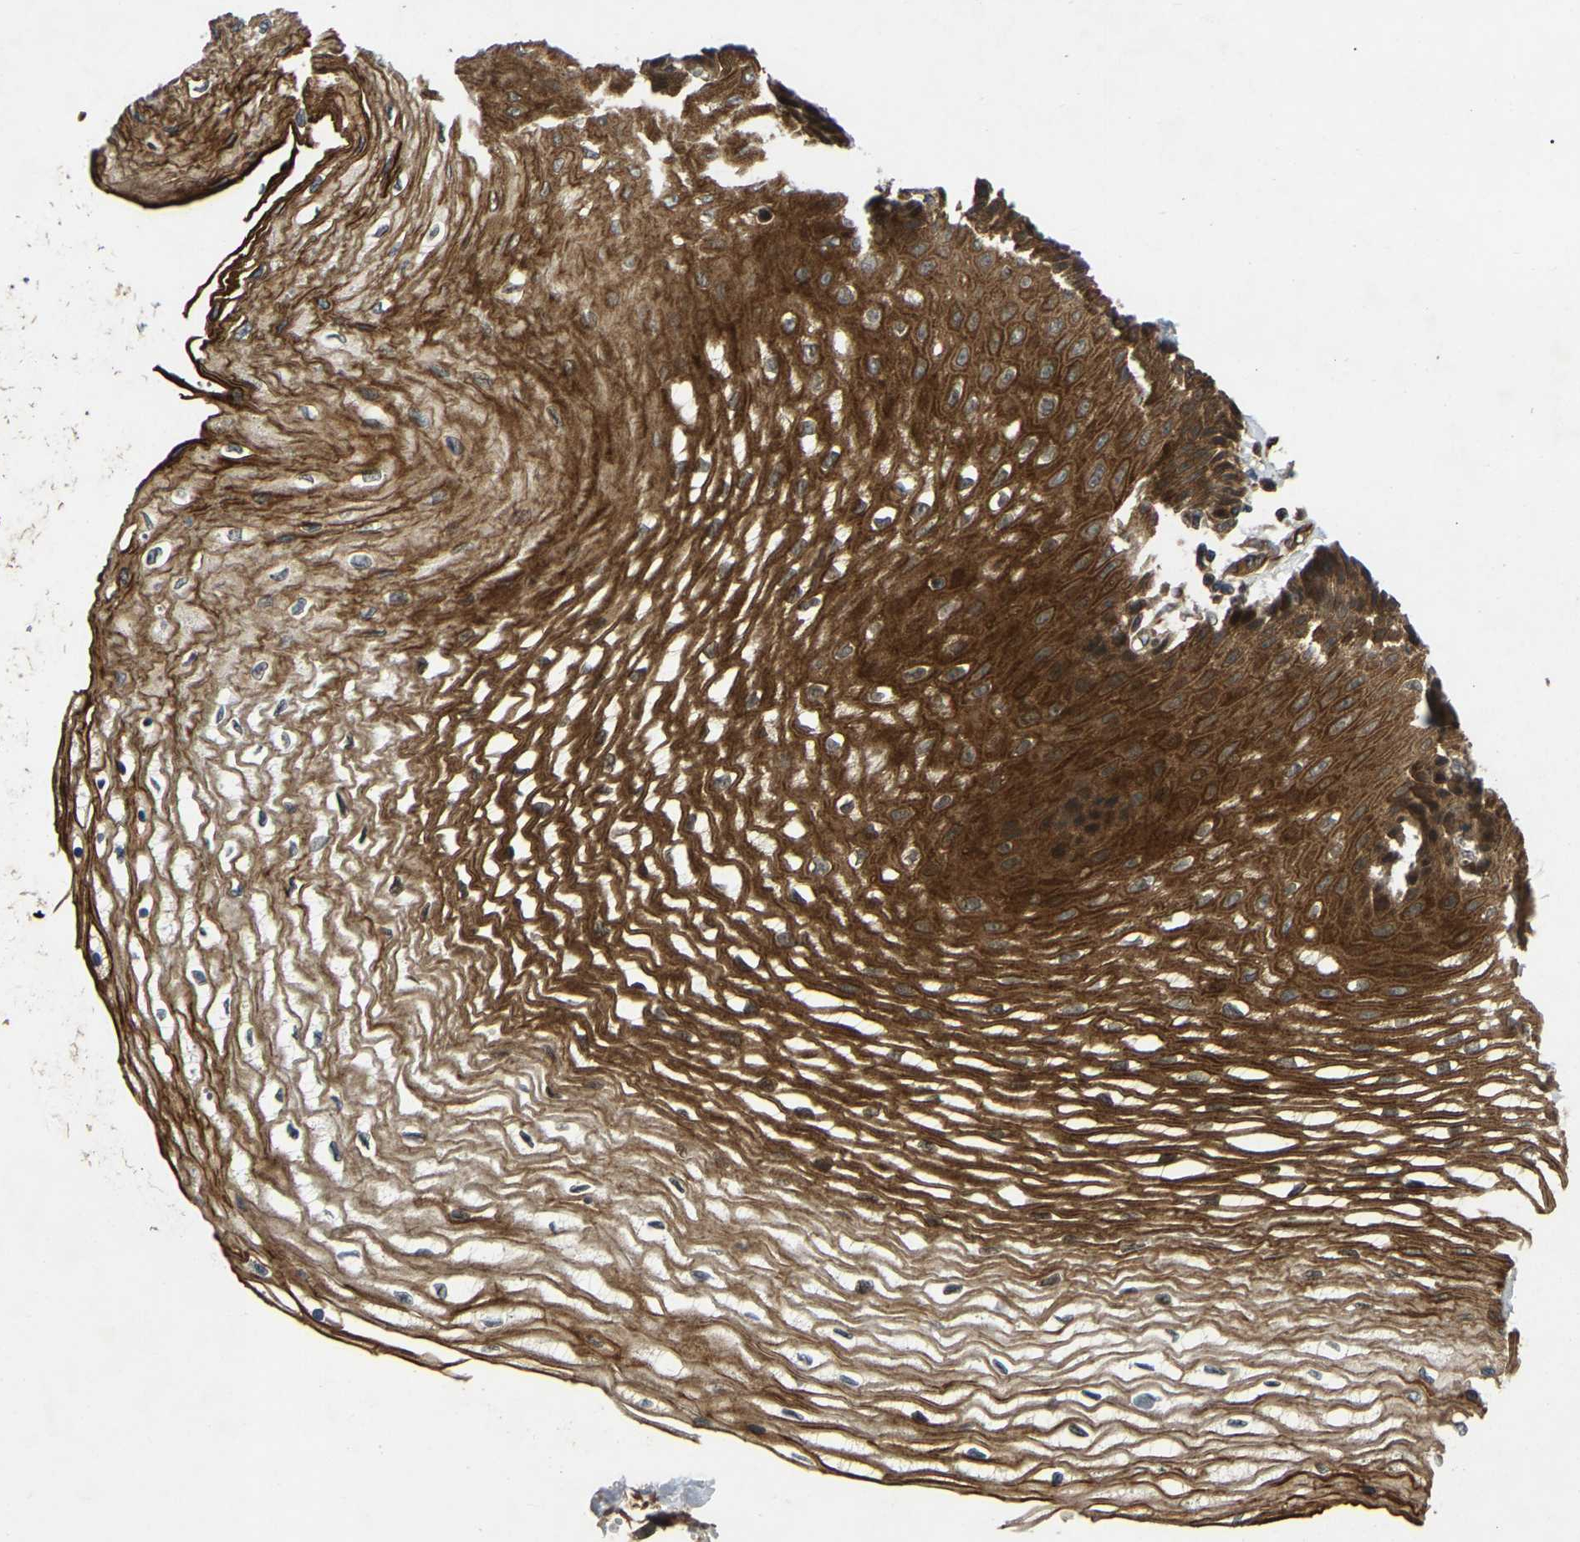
{"staining": {"intensity": "strong", "quantity": ">75%", "location": "cytoplasmic/membranous,nuclear"}, "tissue": "esophagus", "cell_type": "Squamous epithelial cells", "image_type": "normal", "snomed": [{"axis": "morphology", "description": "Normal tissue, NOS"}, {"axis": "topography", "description": "Esophagus"}], "caption": "Immunohistochemistry (IHC) (DAB (3,3'-diaminobenzidine)) staining of benign esophagus displays strong cytoplasmic/membranous,nuclear protein staining in approximately >75% of squamous epithelial cells.", "gene": "KIAA1549", "patient": {"sex": "female", "age": 72}}